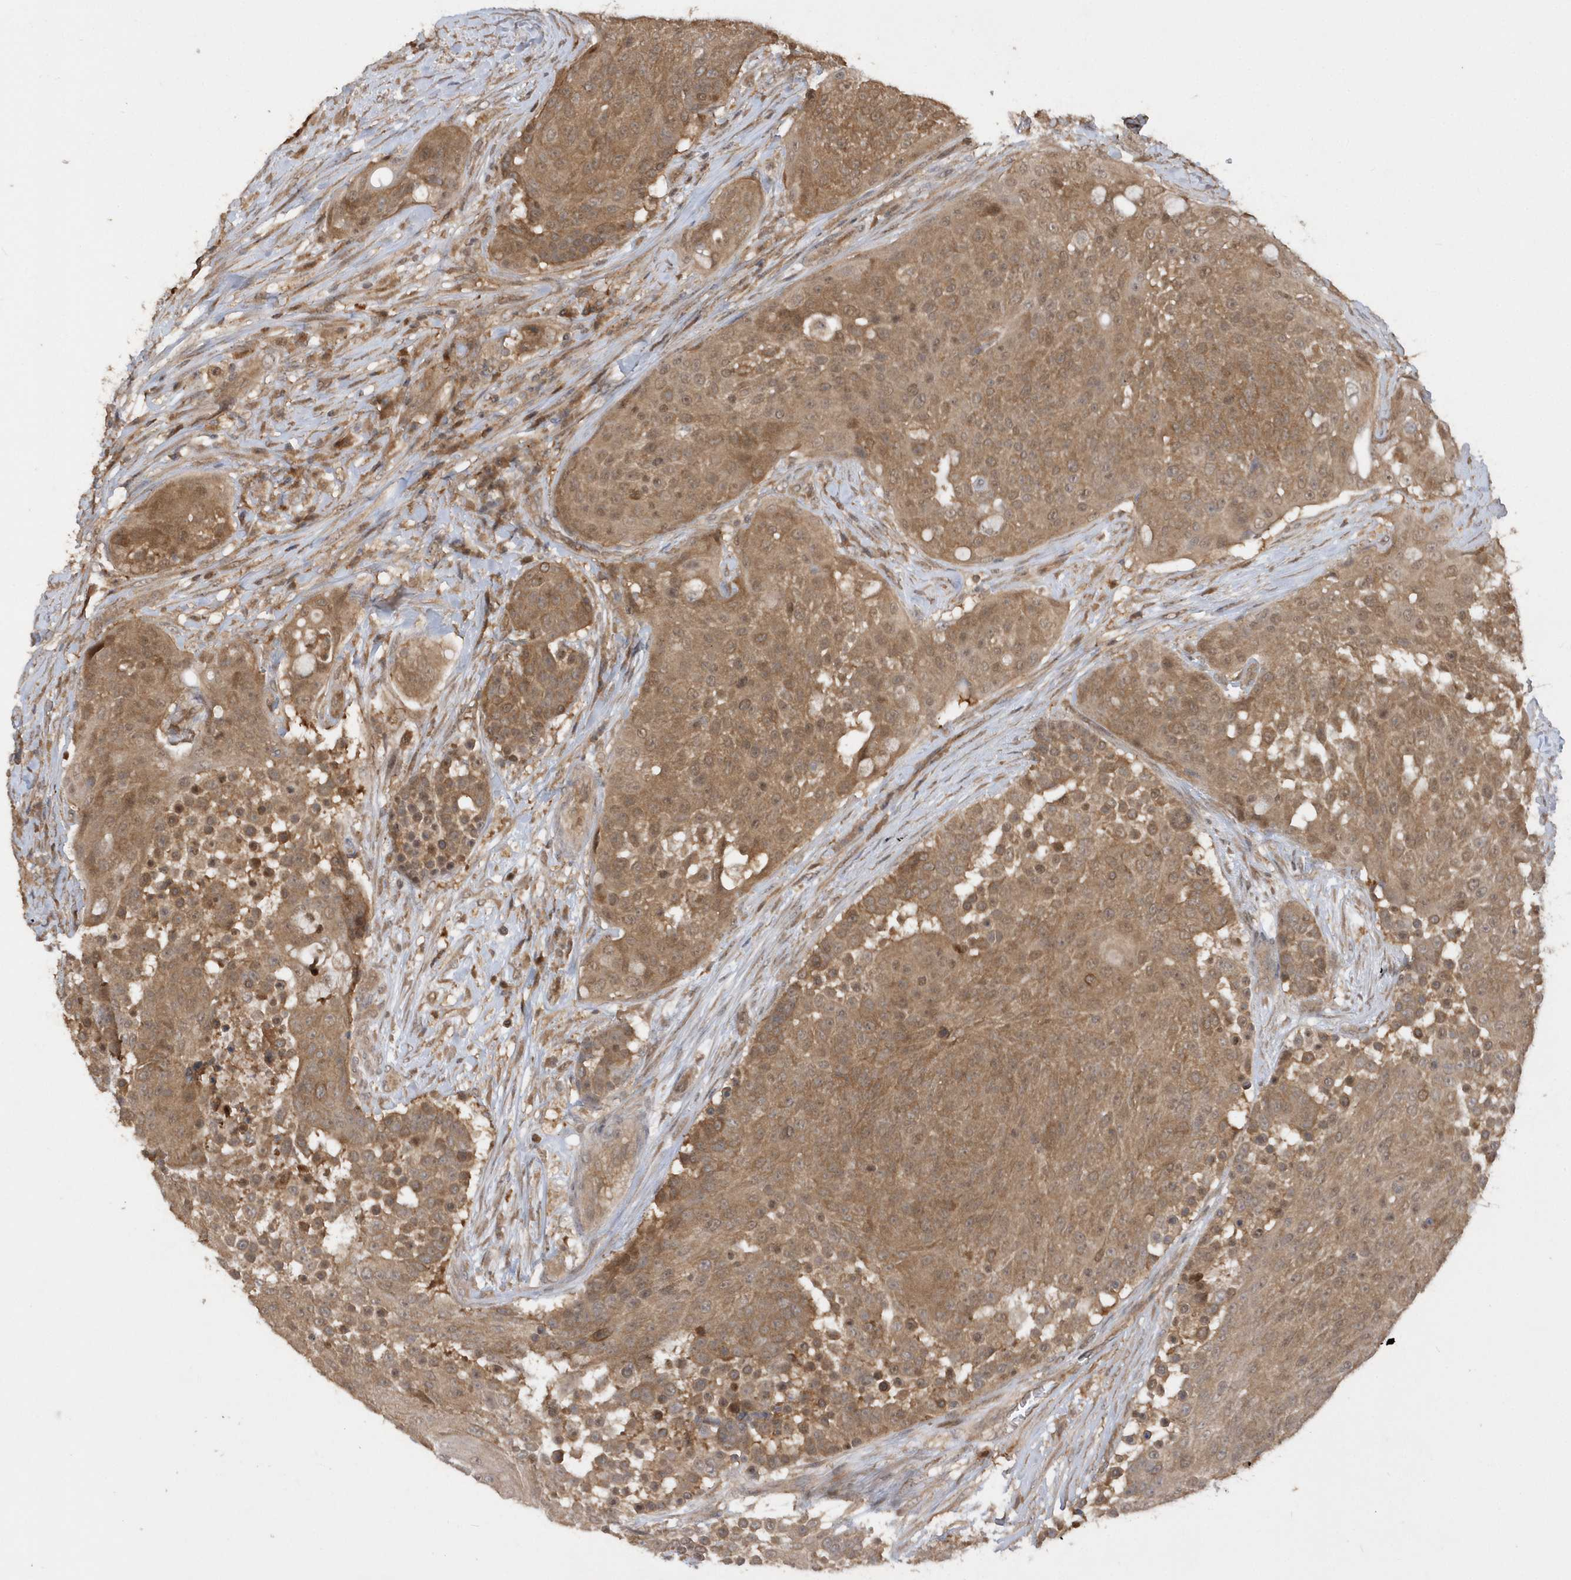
{"staining": {"intensity": "moderate", "quantity": ">75%", "location": "cytoplasmic/membranous"}, "tissue": "urothelial cancer", "cell_type": "Tumor cells", "image_type": "cancer", "snomed": [{"axis": "morphology", "description": "Urothelial carcinoma, High grade"}, {"axis": "topography", "description": "Urinary bladder"}], "caption": "There is medium levels of moderate cytoplasmic/membranous expression in tumor cells of high-grade urothelial carcinoma, as demonstrated by immunohistochemical staining (brown color).", "gene": "RPE", "patient": {"sex": "female", "age": 63}}